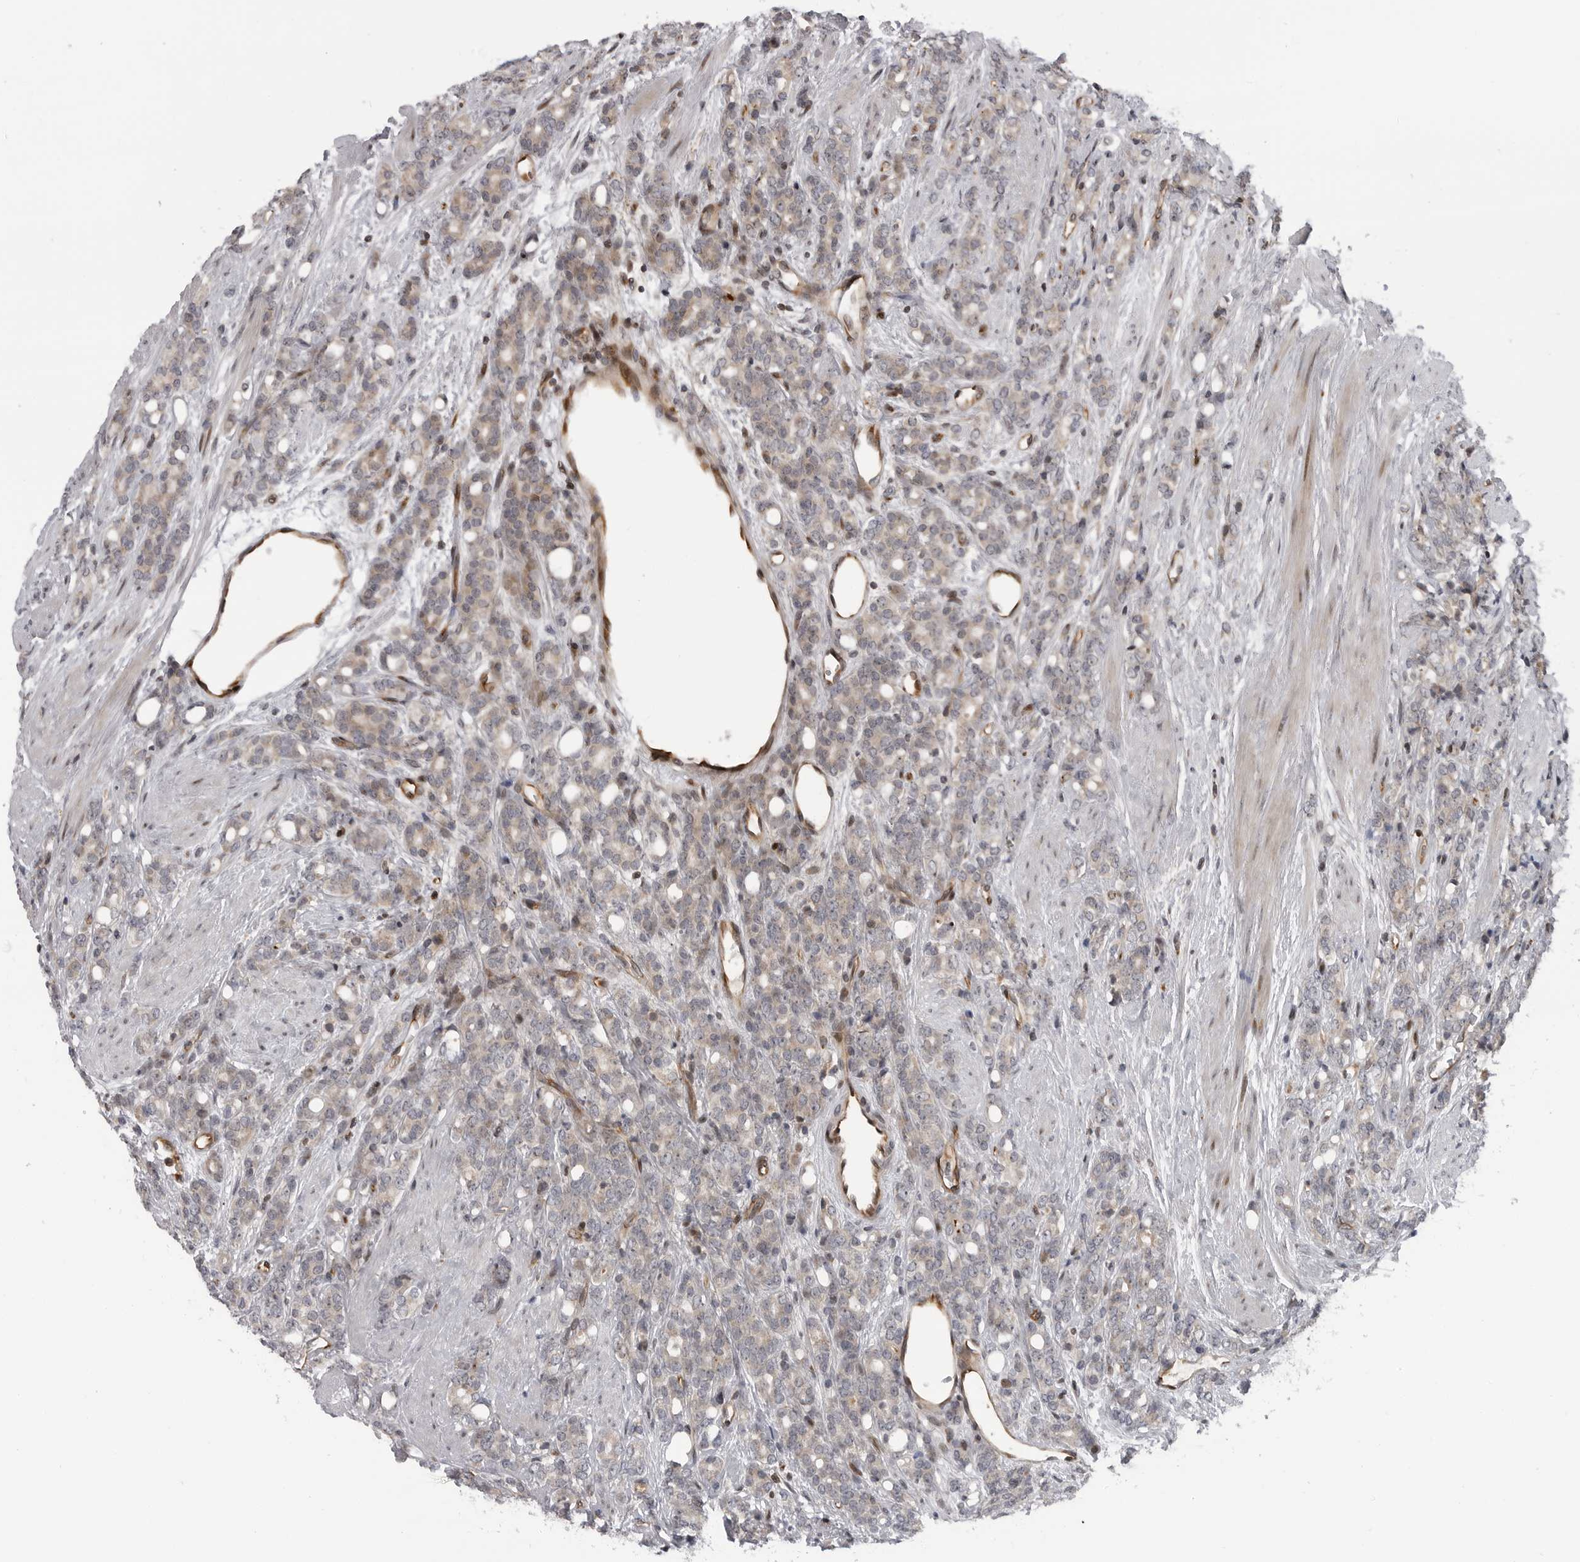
{"staining": {"intensity": "weak", "quantity": "<25%", "location": "cytoplasmic/membranous"}, "tissue": "prostate cancer", "cell_type": "Tumor cells", "image_type": "cancer", "snomed": [{"axis": "morphology", "description": "Adenocarcinoma, High grade"}, {"axis": "topography", "description": "Prostate"}], "caption": "The image displays no staining of tumor cells in prostate adenocarcinoma (high-grade).", "gene": "ABL1", "patient": {"sex": "male", "age": 62}}